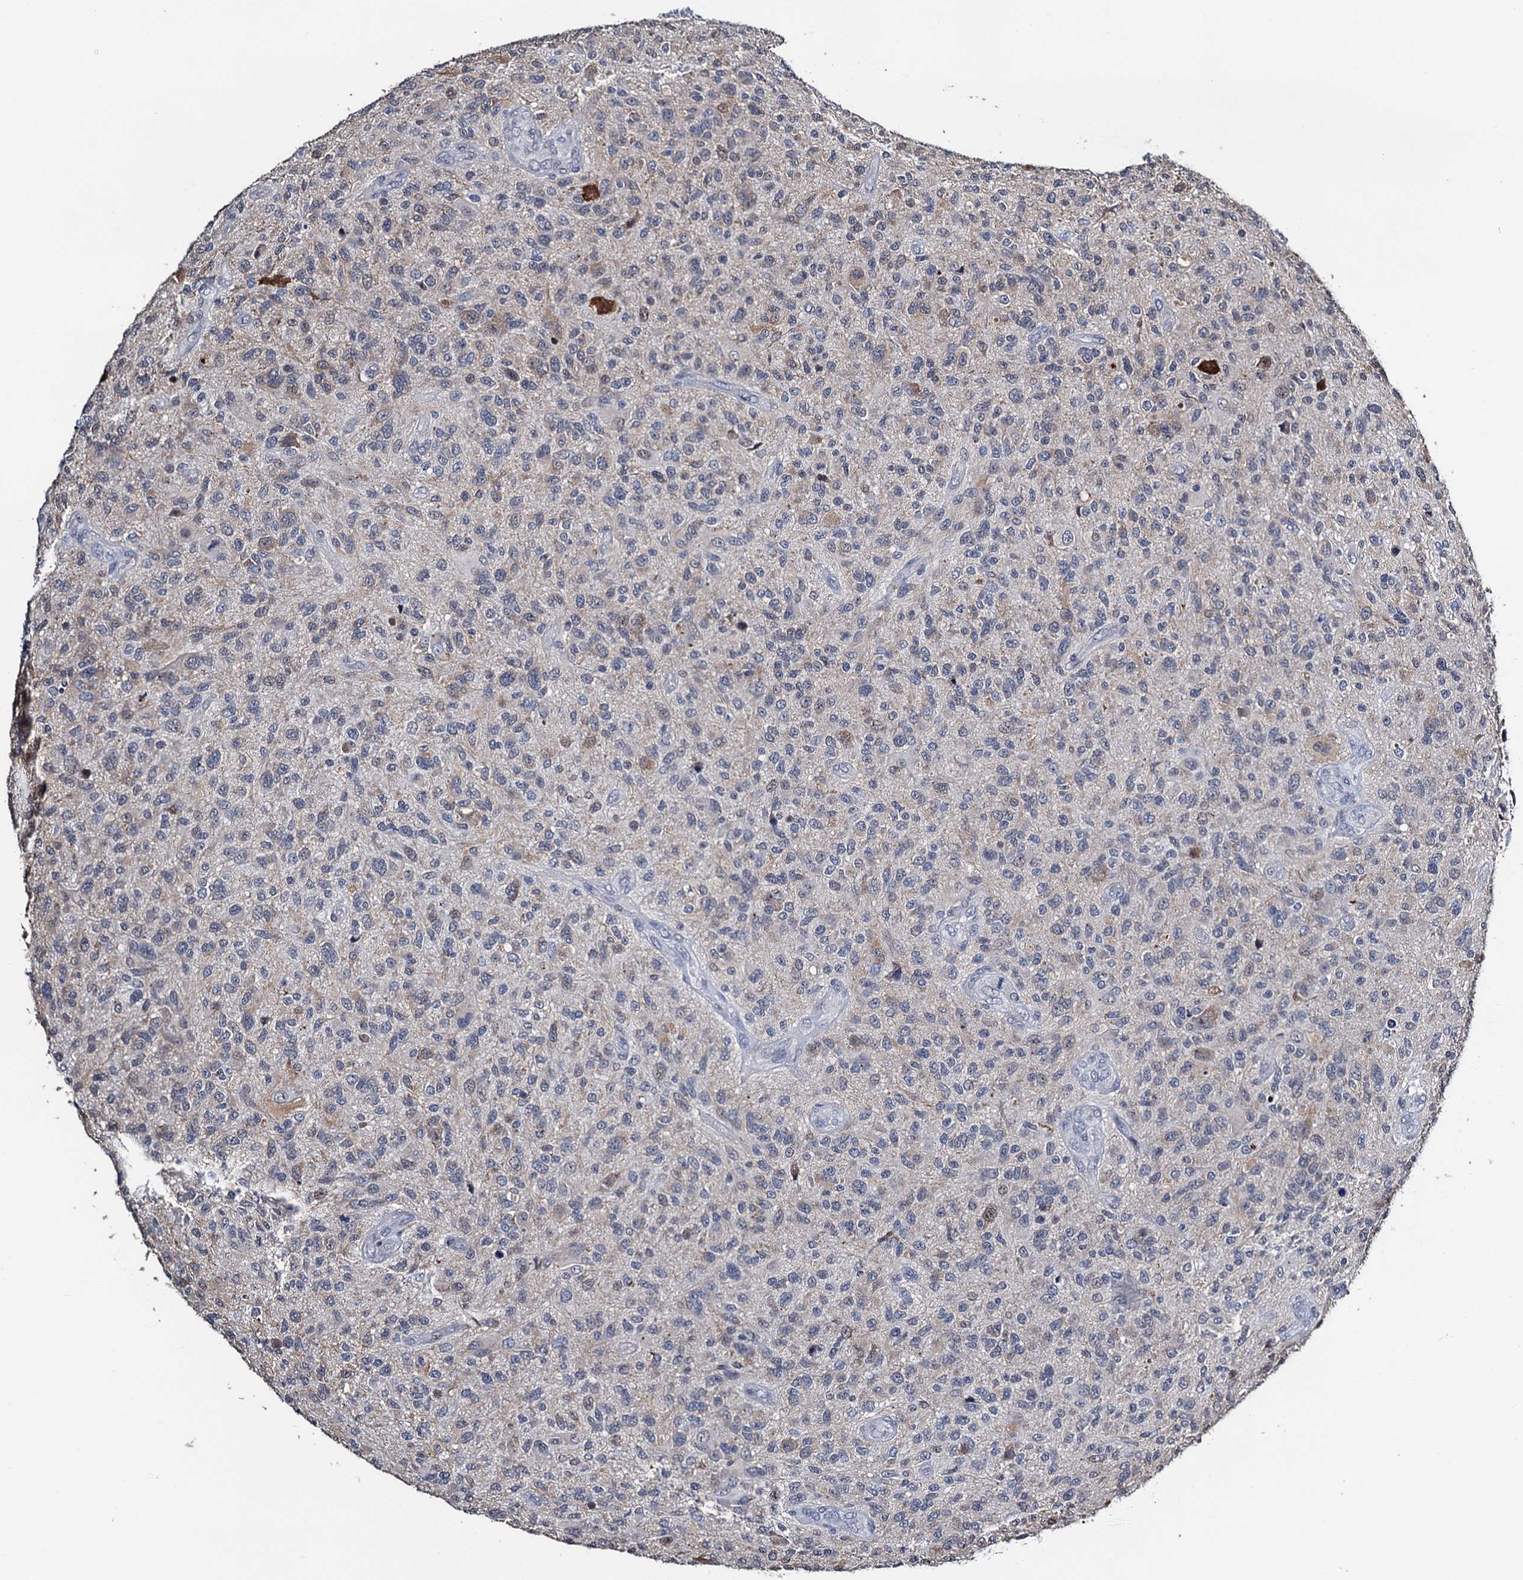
{"staining": {"intensity": "negative", "quantity": "none", "location": "none"}, "tissue": "glioma", "cell_type": "Tumor cells", "image_type": "cancer", "snomed": [{"axis": "morphology", "description": "Glioma, malignant, High grade"}, {"axis": "topography", "description": "Brain"}], "caption": "Tumor cells are negative for brown protein staining in glioma.", "gene": "FAM222A", "patient": {"sex": "male", "age": 47}}